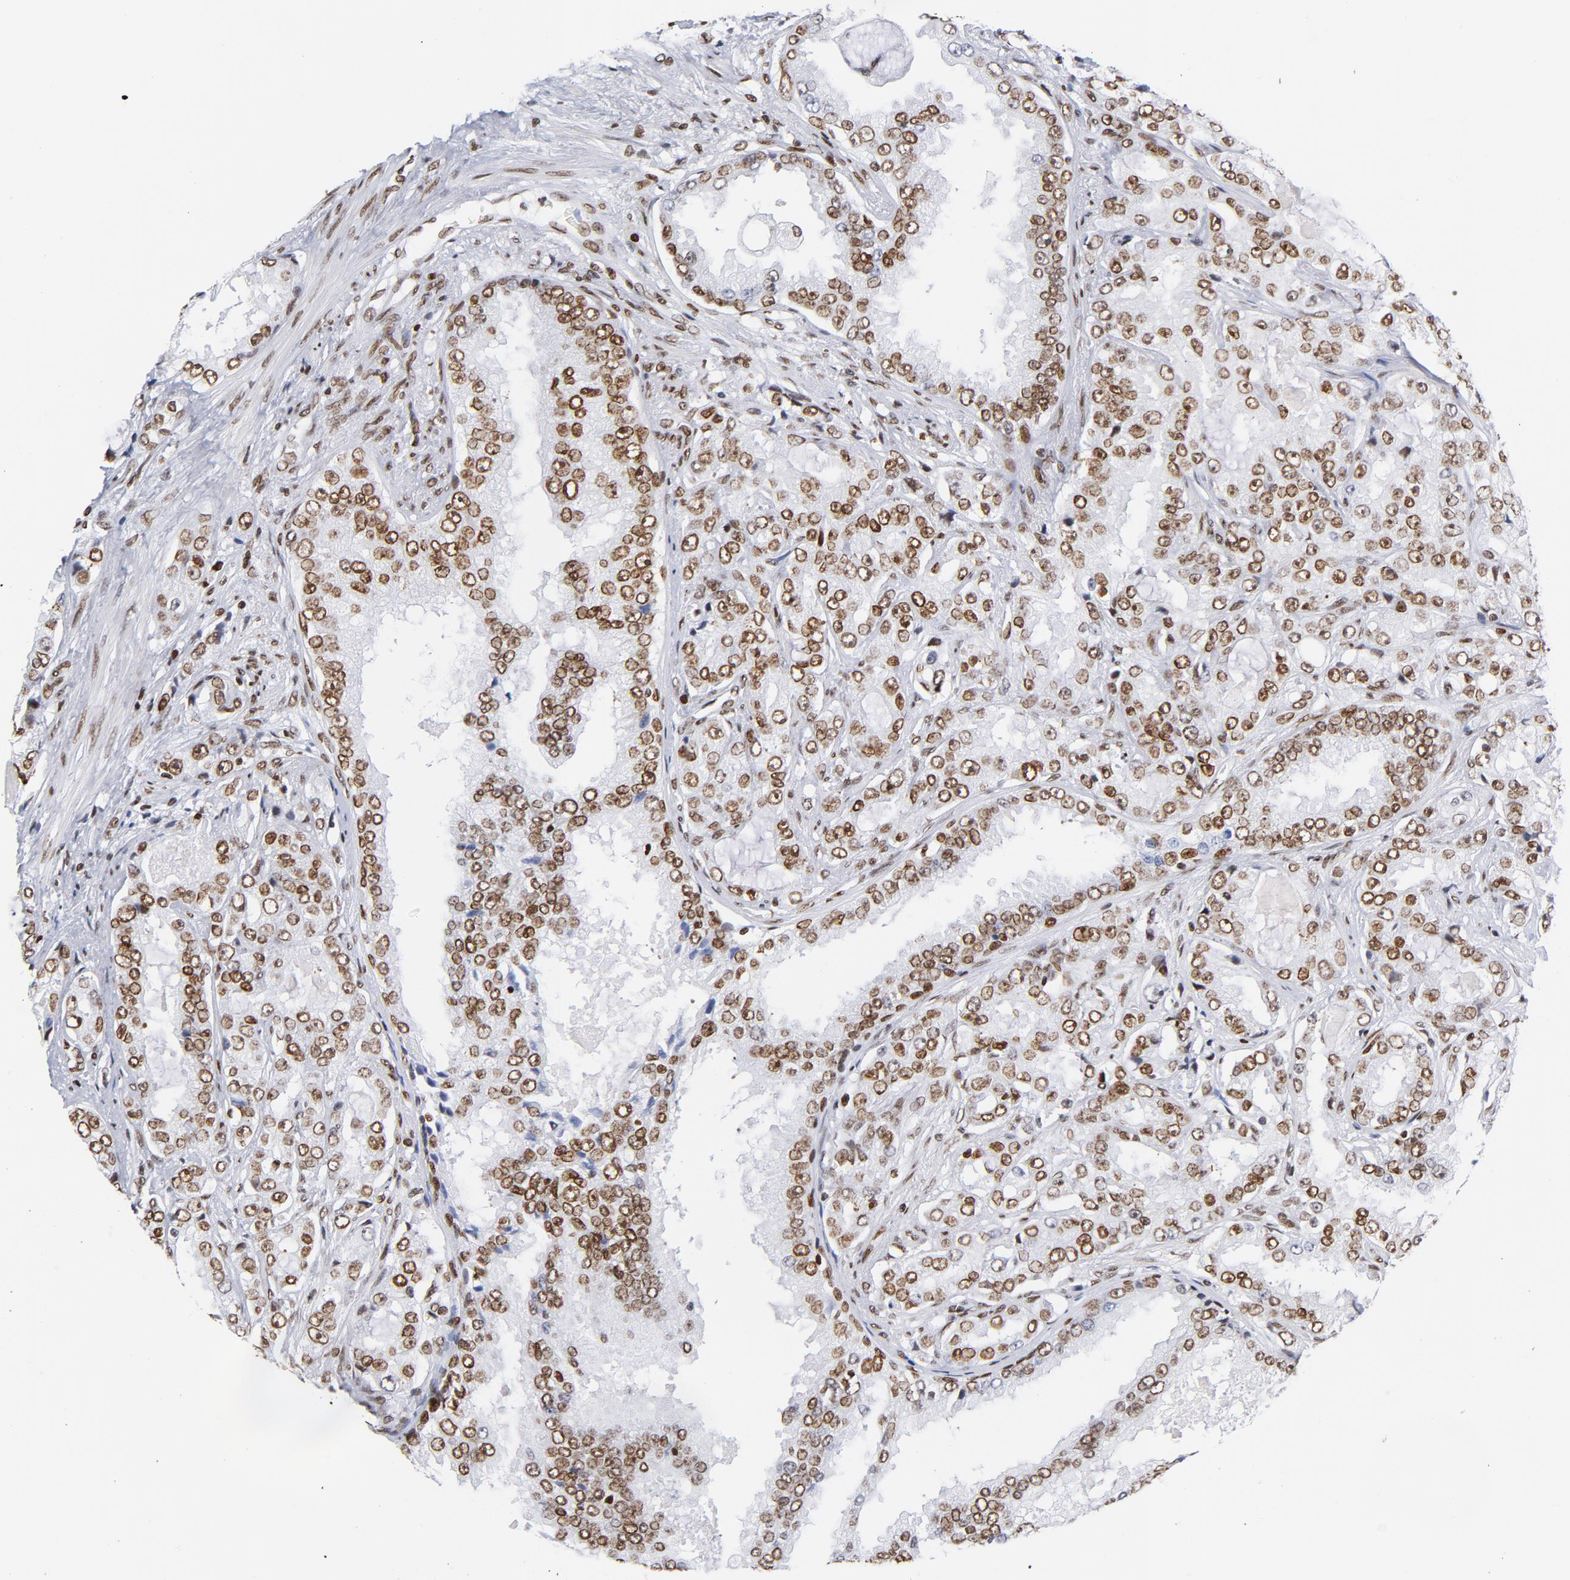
{"staining": {"intensity": "moderate", "quantity": ">75%", "location": "cytoplasmic/membranous,nuclear"}, "tissue": "prostate cancer", "cell_type": "Tumor cells", "image_type": "cancer", "snomed": [{"axis": "morphology", "description": "Adenocarcinoma, High grade"}, {"axis": "topography", "description": "Prostate"}], "caption": "The histopathology image reveals staining of prostate cancer (high-grade adenocarcinoma), revealing moderate cytoplasmic/membranous and nuclear protein staining (brown color) within tumor cells.", "gene": "TOP2B", "patient": {"sex": "male", "age": 73}}